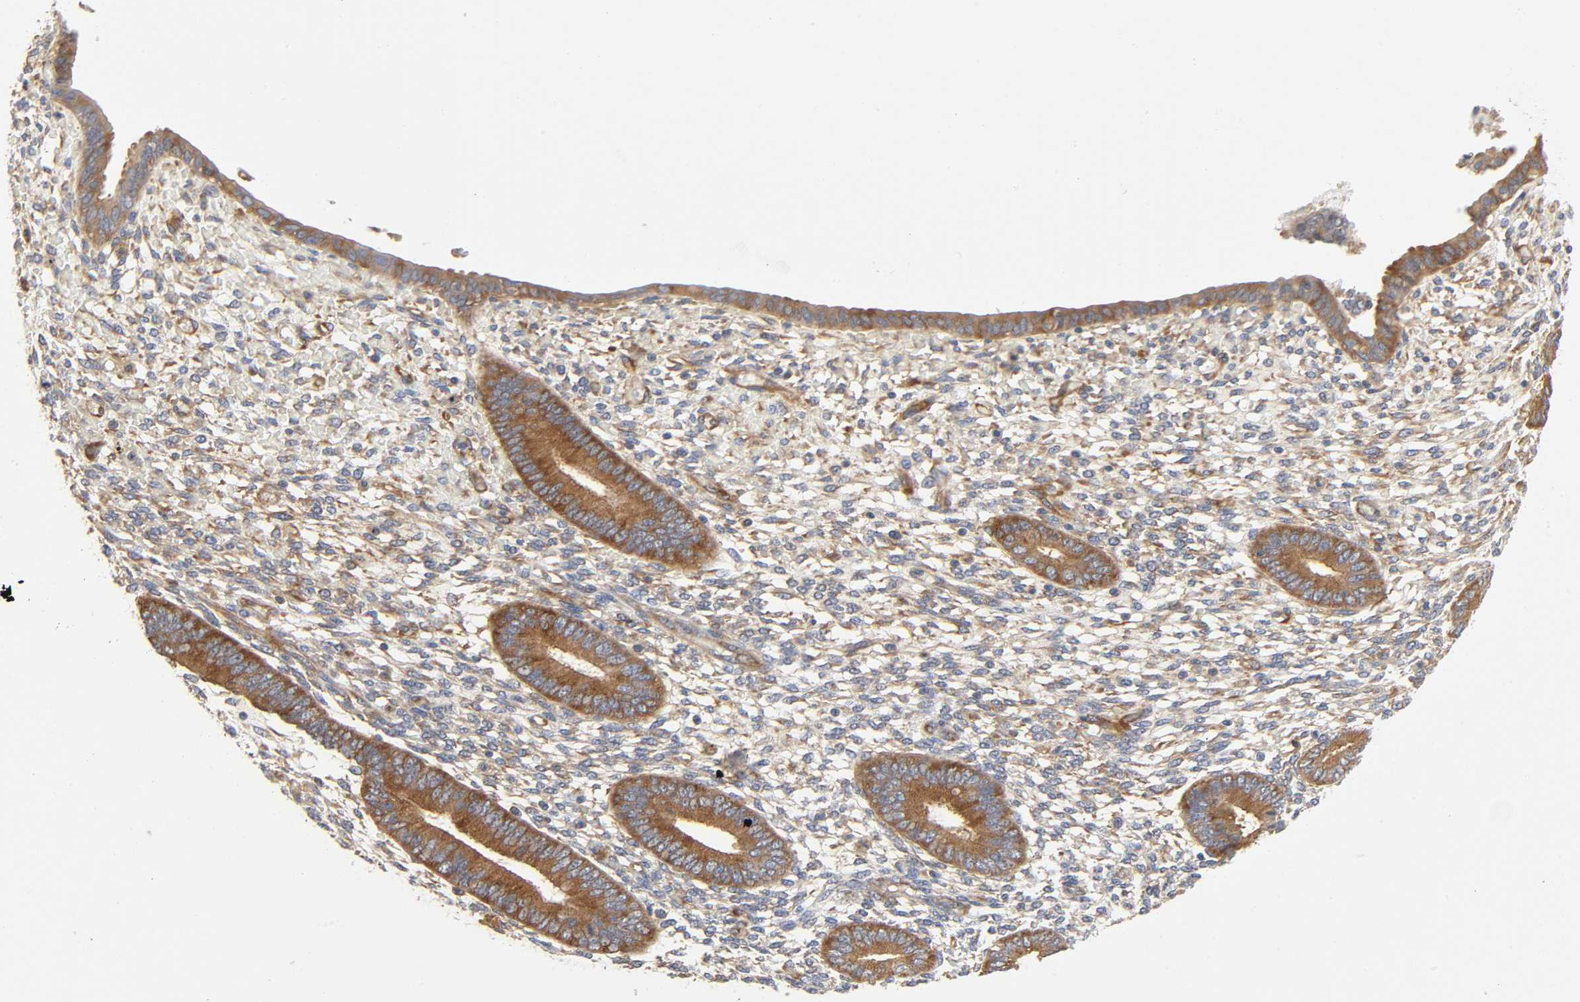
{"staining": {"intensity": "moderate", "quantity": "25%-75%", "location": "cytoplasmic/membranous"}, "tissue": "endometrium", "cell_type": "Cells in endometrial stroma", "image_type": "normal", "snomed": [{"axis": "morphology", "description": "Normal tissue, NOS"}, {"axis": "topography", "description": "Endometrium"}], "caption": "Immunohistochemistry (IHC) image of benign endometrium: endometrium stained using immunohistochemistry (IHC) reveals medium levels of moderate protein expression localized specifically in the cytoplasmic/membranous of cells in endometrial stroma, appearing as a cytoplasmic/membranous brown color.", "gene": "IQCJ", "patient": {"sex": "female", "age": 42}}